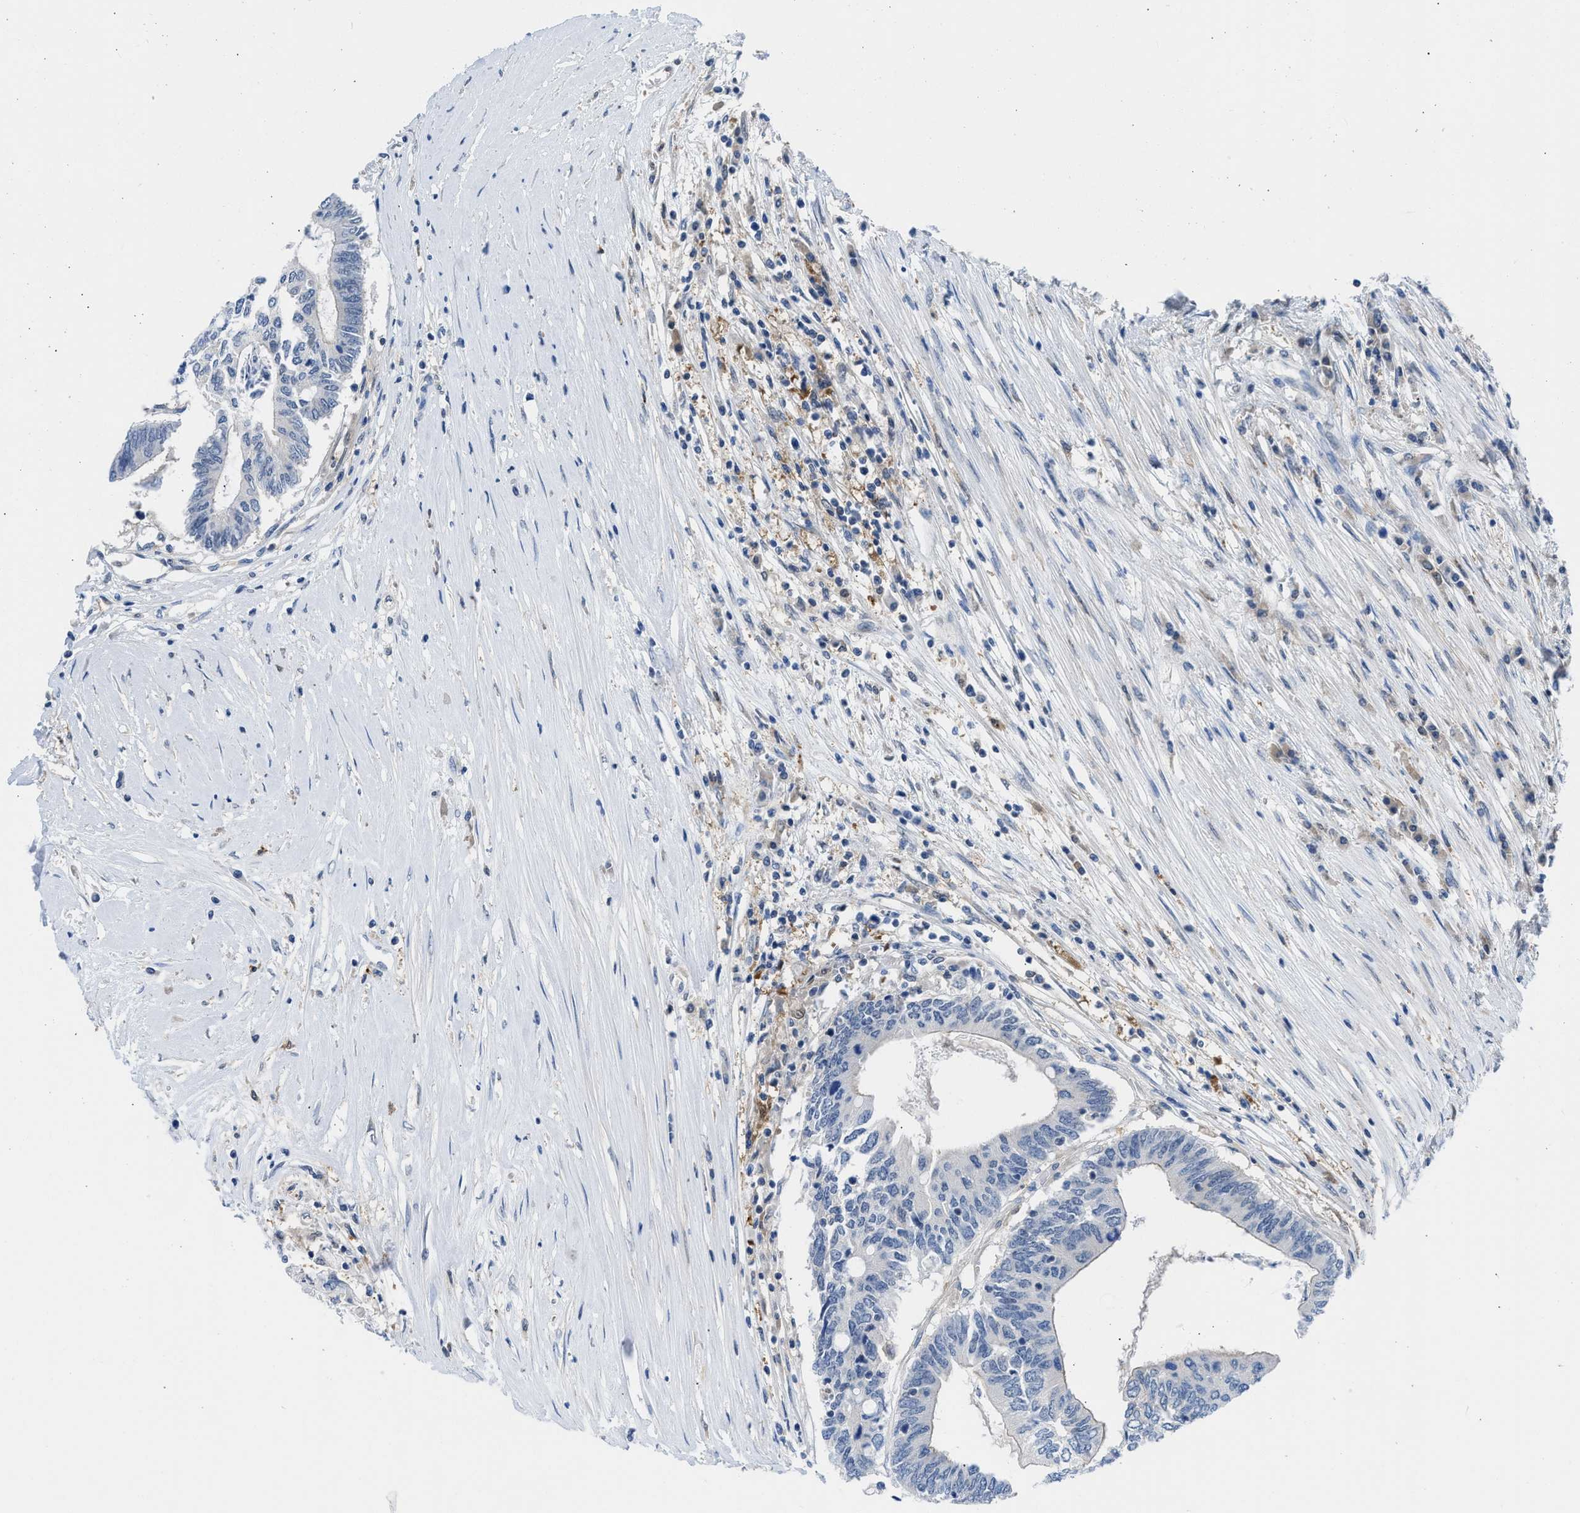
{"staining": {"intensity": "negative", "quantity": "none", "location": "none"}, "tissue": "colorectal cancer", "cell_type": "Tumor cells", "image_type": "cancer", "snomed": [{"axis": "morphology", "description": "Adenocarcinoma, NOS"}, {"axis": "topography", "description": "Rectum"}], "caption": "Tumor cells show no significant expression in adenocarcinoma (colorectal). (DAB (3,3'-diaminobenzidine) immunohistochemistry visualized using brightfield microscopy, high magnification).", "gene": "CBR1", "patient": {"sex": "male", "age": 63}}